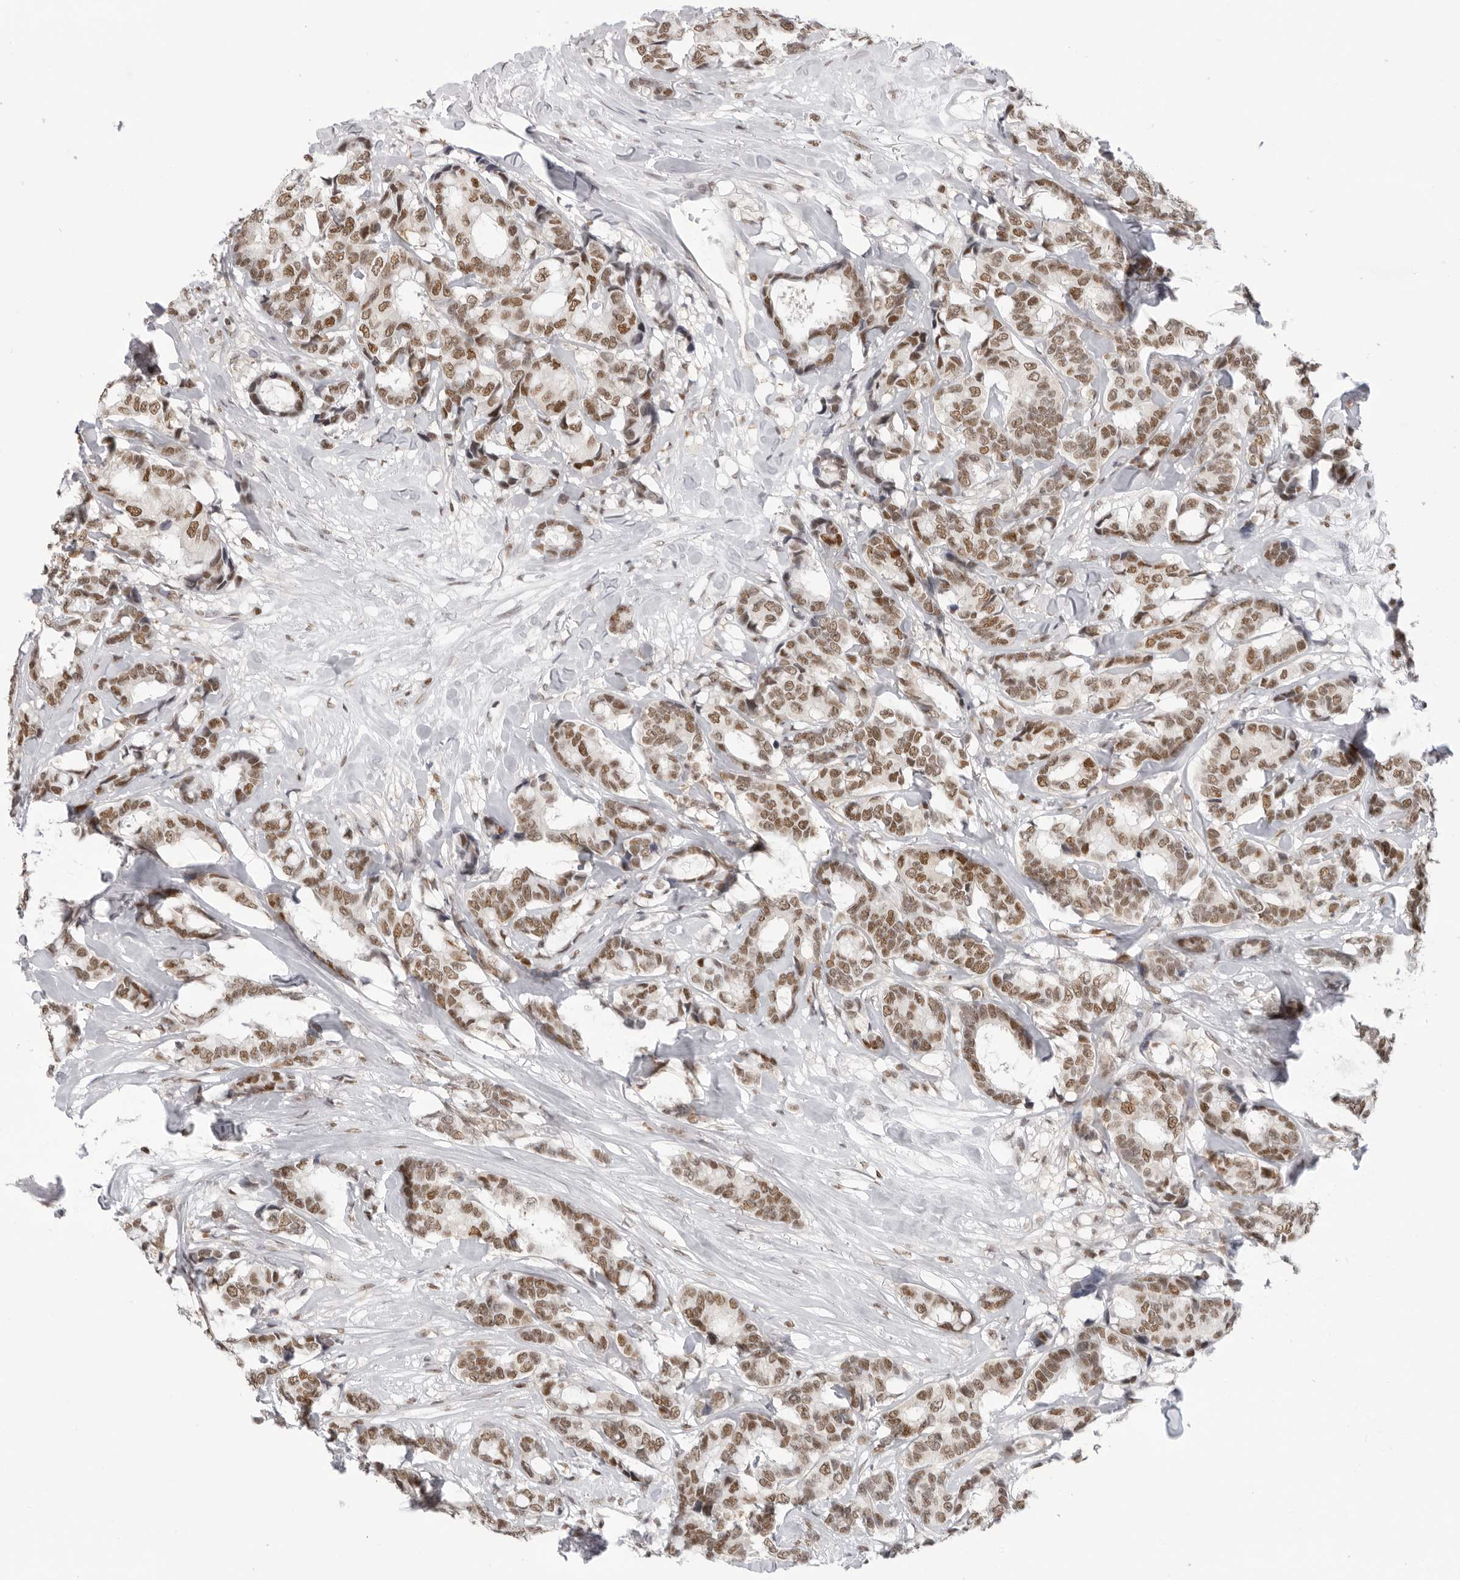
{"staining": {"intensity": "moderate", "quantity": ">75%", "location": "nuclear"}, "tissue": "breast cancer", "cell_type": "Tumor cells", "image_type": "cancer", "snomed": [{"axis": "morphology", "description": "Duct carcinoma"}, {"axis": "topography", "description": "Breast"}], "caption": "Brown immunohistochemical staining in invasive ductal carcinoma (breast) demonstrates moderate nuclear expression in about >75% of tumor cells. Nuclei are stained in blue.", "gene": "RPA2", "patient": {"sex": "female", "age": 87}}